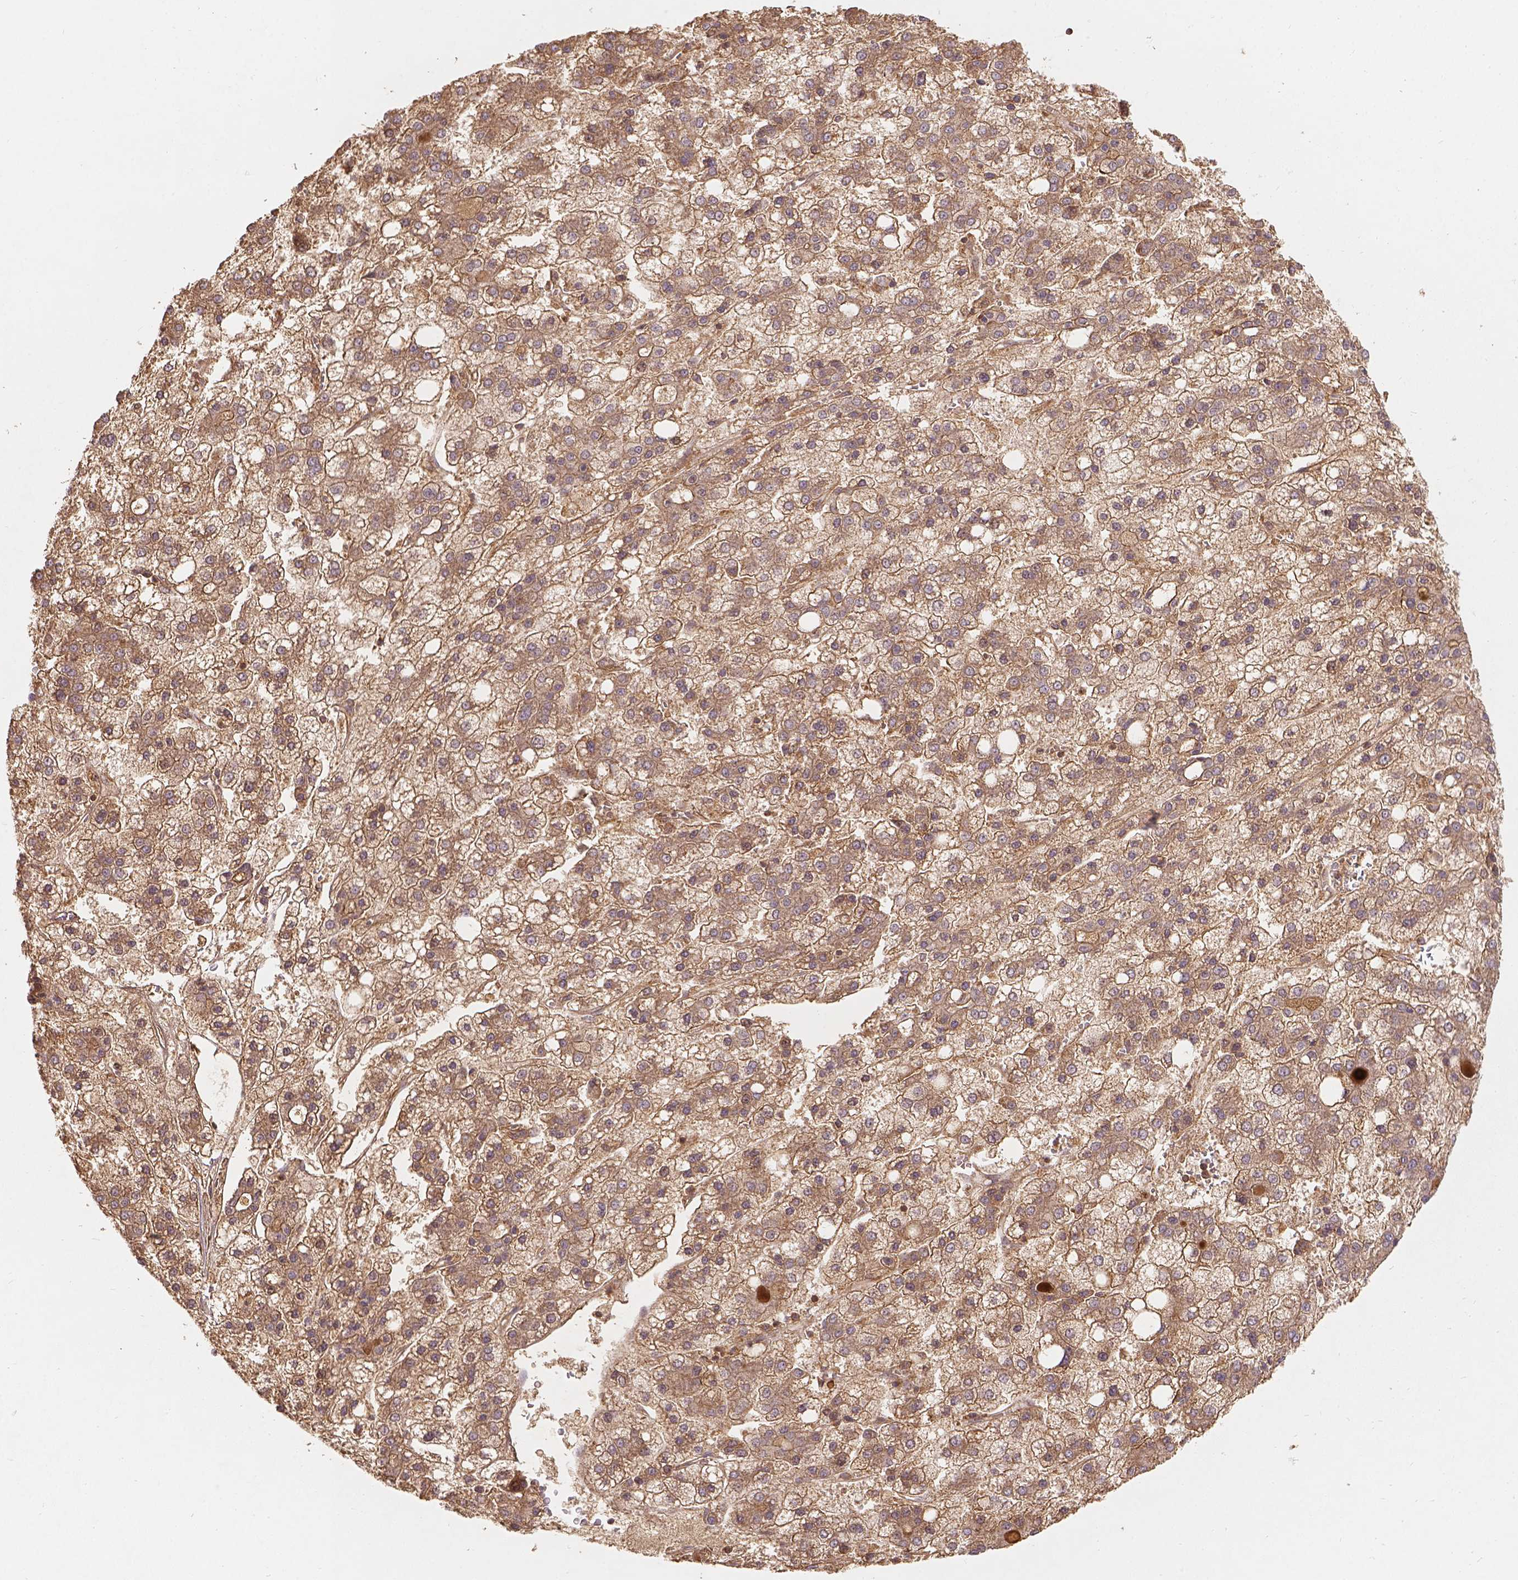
{"staining": {"intensity": "moderate", "quantity": ">75%", "location": "cytoplasmic/membranous"}, "tissue": "liver cancer", "cell_type": "Tumor cells", "image_type": "cancer", "snomed": [{"axis": "morphology", "description": "Carcinoma, Hepatocellular, NOS"}, {"axis": "topography", "description": "Liver"}], "caption": "Protein expression analysis of liver cancer (hepatocellular carcinoma) demonstrates moderate cytoplasmic/membranous expression in about >75% of tumor cells.", "gene": "XPR1", "patient": {"sex": "male", "age": 73}}